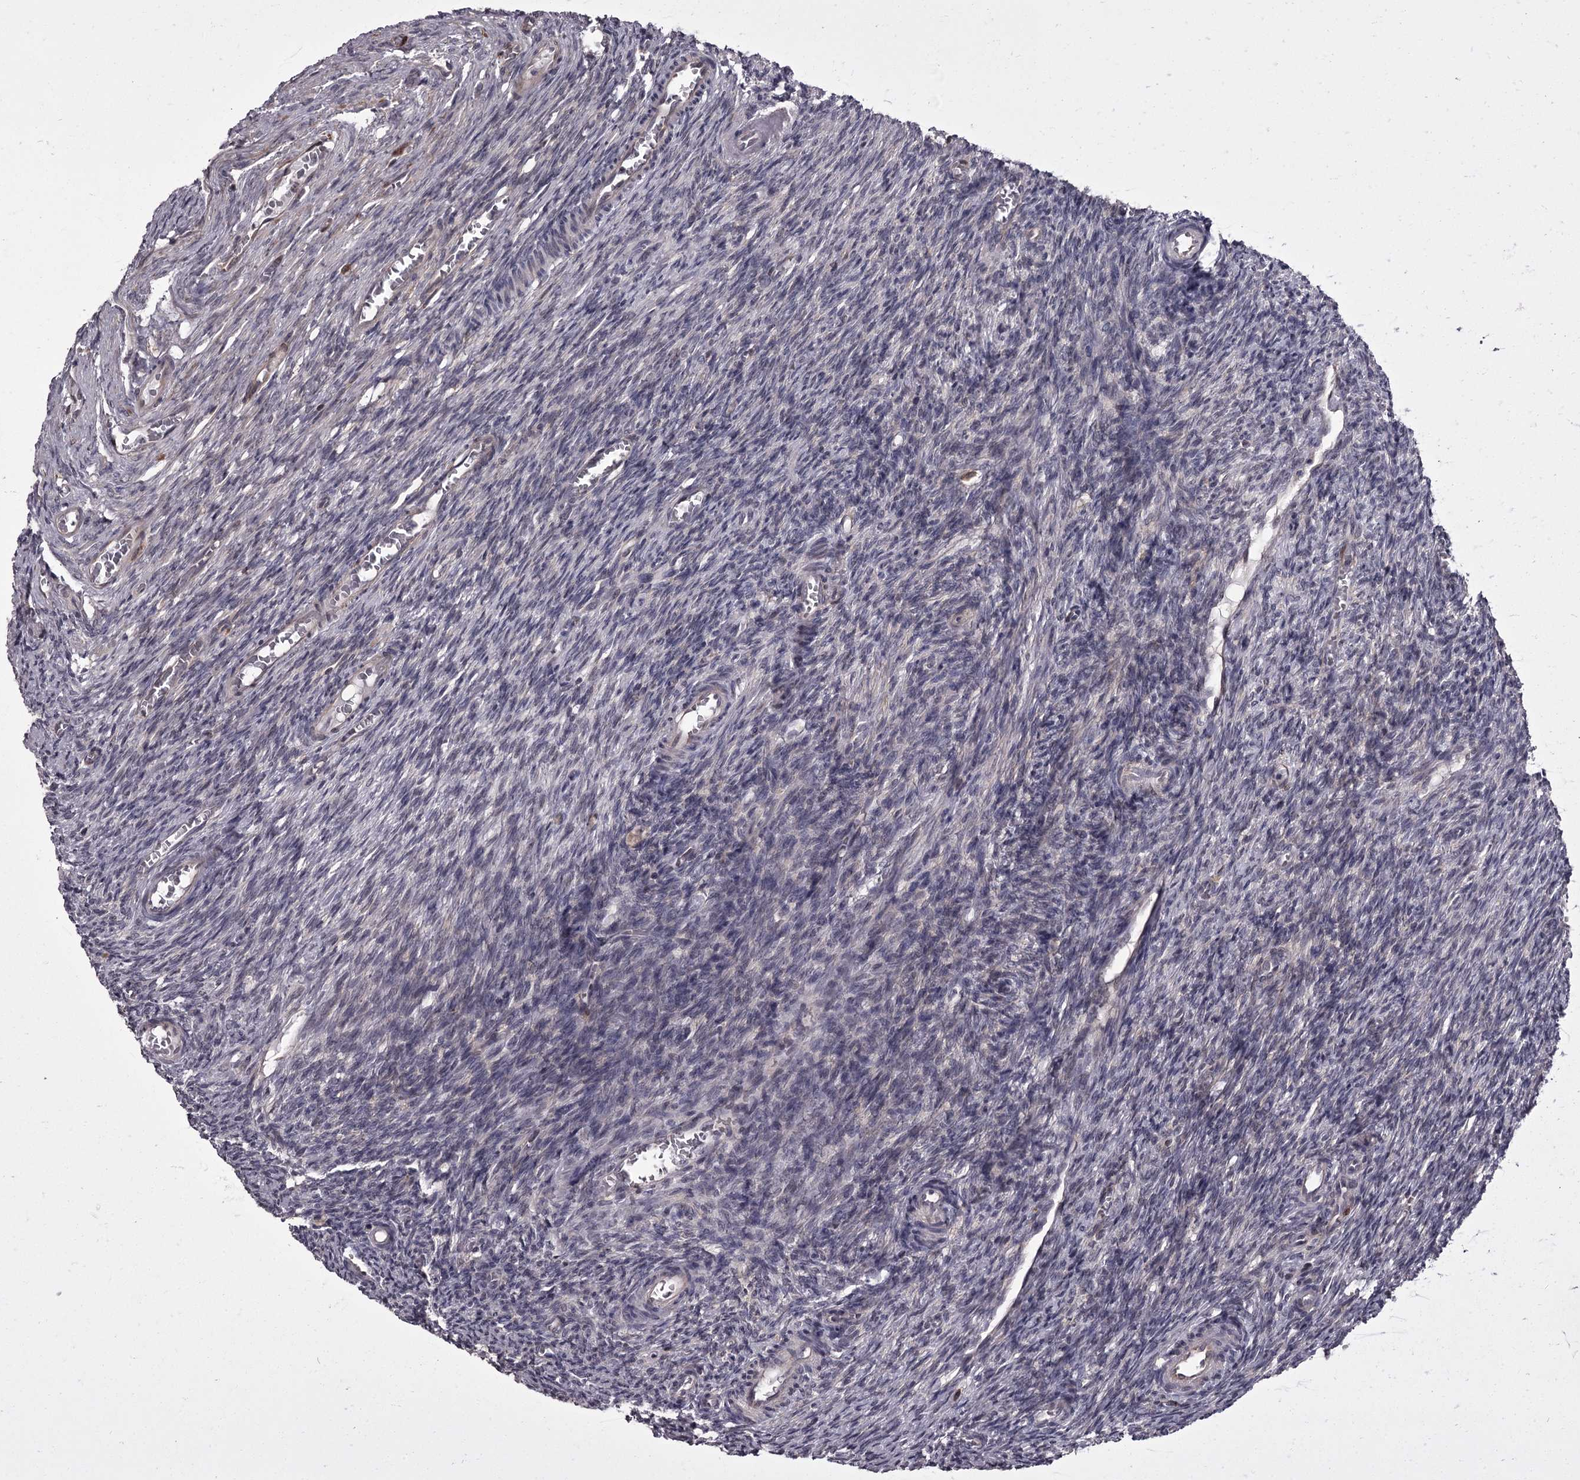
{"staining": {"intensity": "negative", "quantity": "none", "location": "none"}, "tissue": "ovary", "cell_type": "Ovarian stroma cells", "image_type": "normal", "snomed": [{"axis": "morphology", "description": "Normal tissue, NOS"}, {"axis": "topography", "description": "Ovary"}], "caption": "Ovary stained for a protein using IHC exhibits no positivity ovarian stroma cells.", "gene": "CCDC92", "patient": {"sex": "female", "age": 27}}